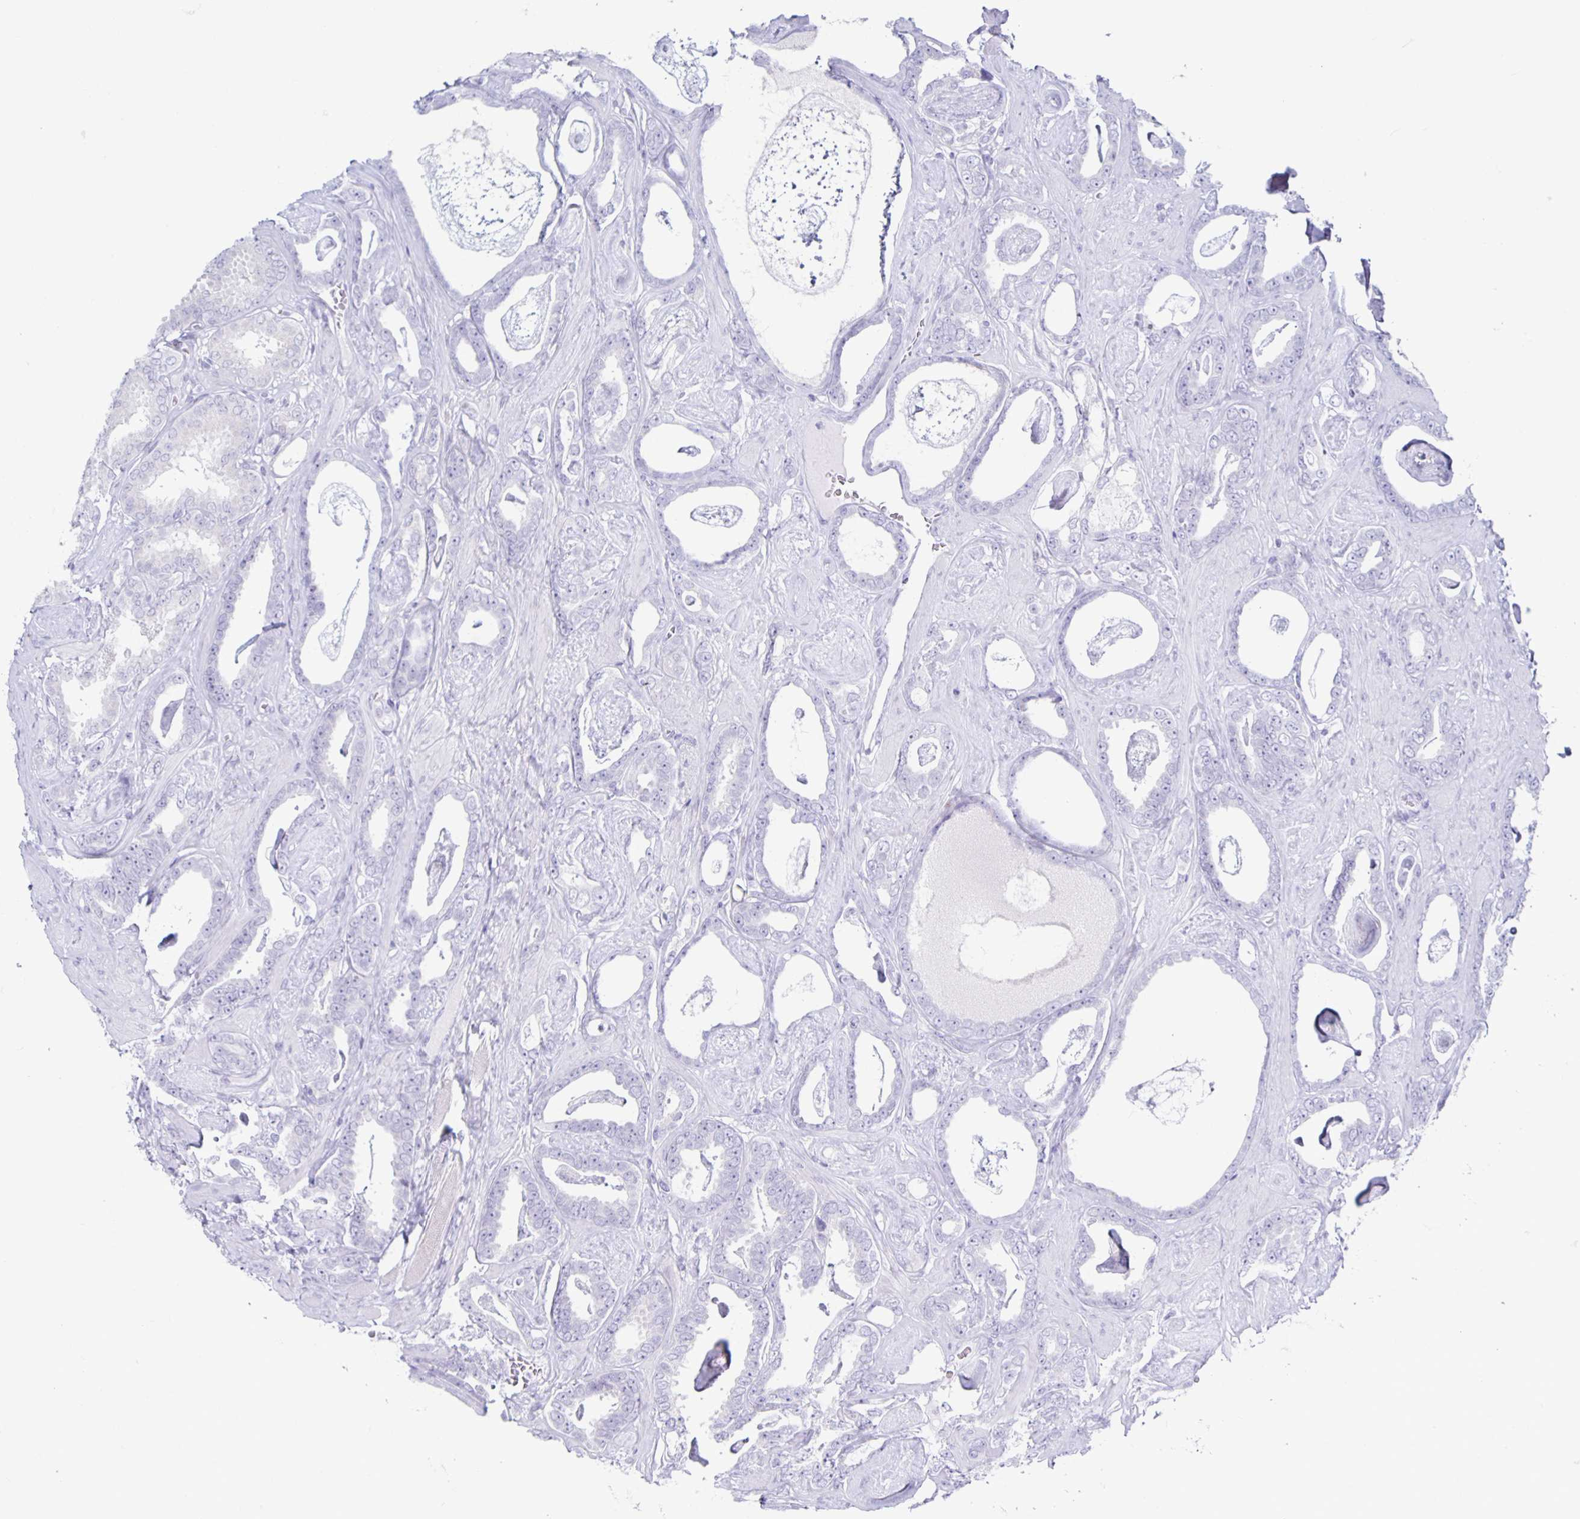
{"staining": {"intensity": "negative", "quantity": "none", "location": "none"}, "tissue": "prostate cancer", "cell_type": "Tumor cells", "image_type": "cancer", "snomed": [{"axis": "morphology", "description": "Adenocarcinoma, High grade"}, {"axis": "topography", "description": "Prostate"}], "caption": "Protein analysis of prostate cancer displays no significant expression in tumor cells.", "gene": "CT45A5", "patient": {"sex": "male", "age": 63}}